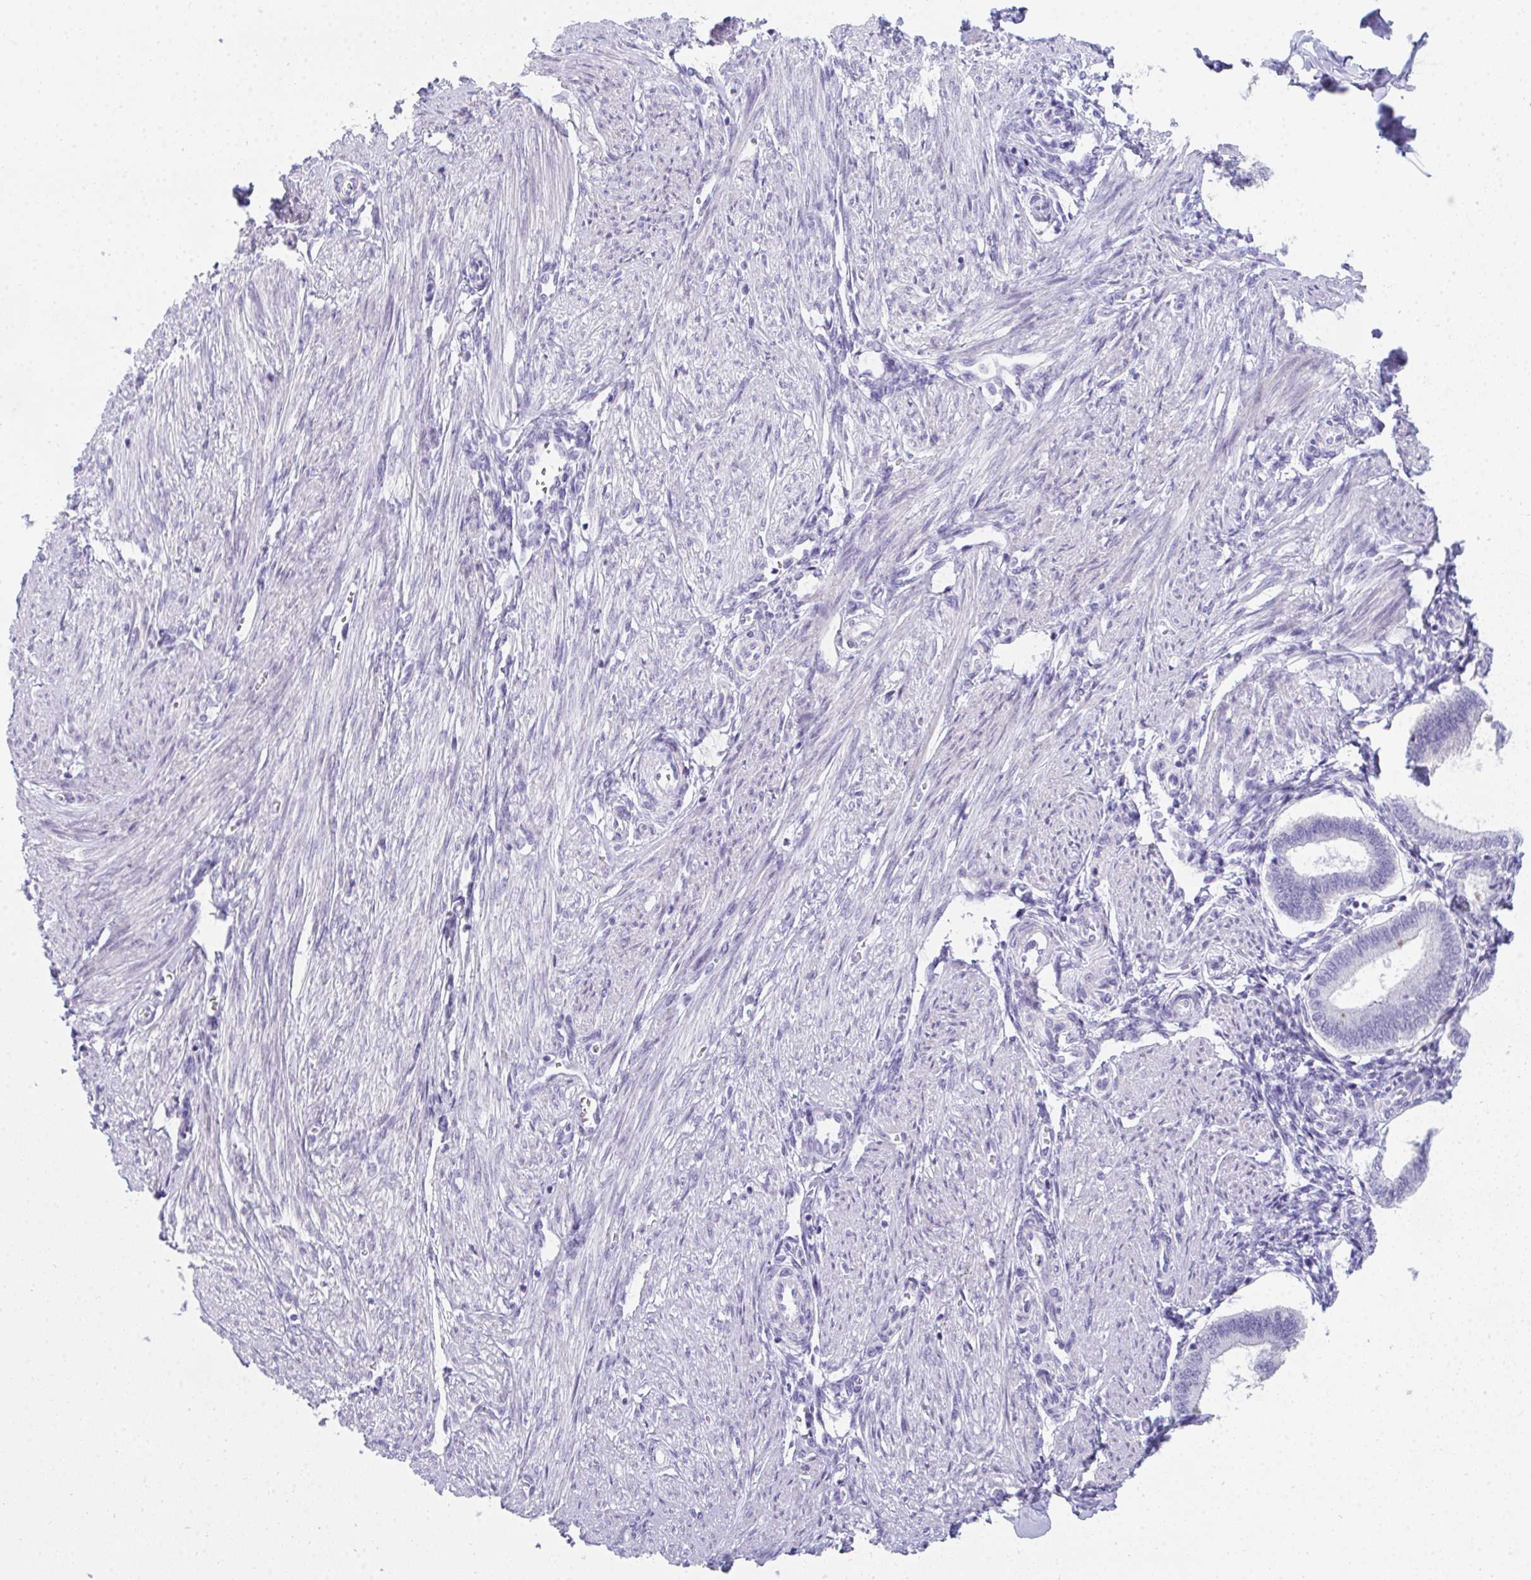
{"staining": {"intensity": "negative", "quantity": "none", "location": "none"}, "tissue": "endometrium", "cell_type": "Cells in endometrial stroma", "image_type": "normal", "snomed": [{"axis": "morphology", "description": "Normal tissue, NOS"}, {"axis": "topography", "description": "Endometrium"}], "caption": "Immunohistochemistry (IHC) micrograph of unremarkable human endometrium stained for a protein (brown), which shows no staining in cells in endometrial stroma. (Brightfield microscopy of DAB (3,3'-diaminobenzidine) immunohistochemistry (IHC) at high magnification).", "gene": "TTC30A", "patient": {"sex": "female", "age": 24}}